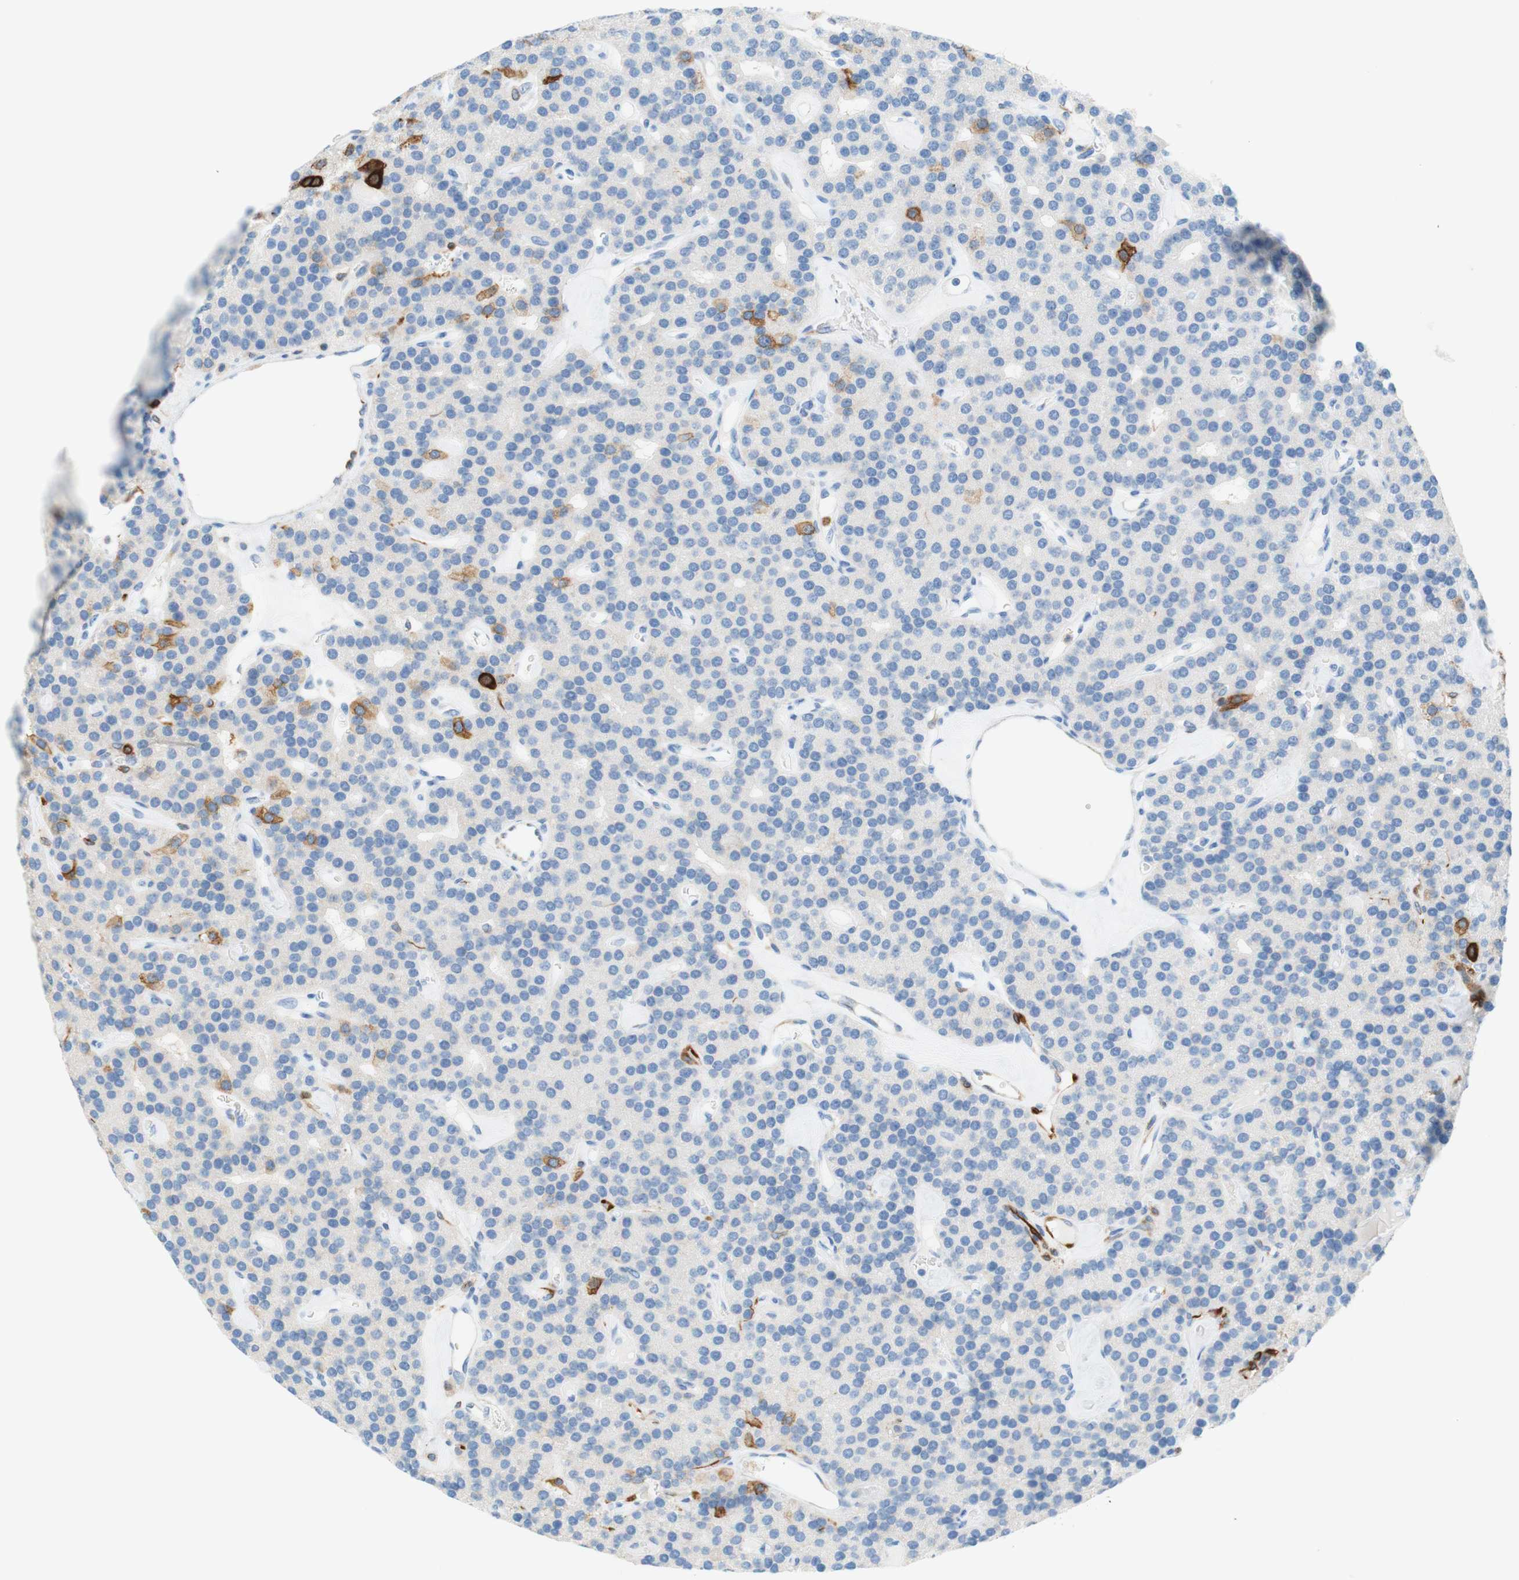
{"staining": {"intensity": "strong", "quantity": "<25%", "location": "cytoplasmic/membranous"}, "tissue": "parathyroid gland", "cell_type": "Glandular cells", "image_type": "normal", "snomed": [{"axis": "morphology", "description": "Normal tissue, NOS"}, {"axis": "morphology", "description": "Adenoma, NOS"}, {"axis": "topography", "description": "Parathyroid gland"}], "caption": "Parathyroid gland stained with IHC reveals strong cytoplasmic/membranous staining in about <25% of glandular cells. The staining was performed using DAB (3,3'-diaminobenzidine), with brown indicating positive protein expression. Nuclei are stained blue with hematoxylin.", "gene": "STMN1", "patient": {"sex": "female", "age": 86}}